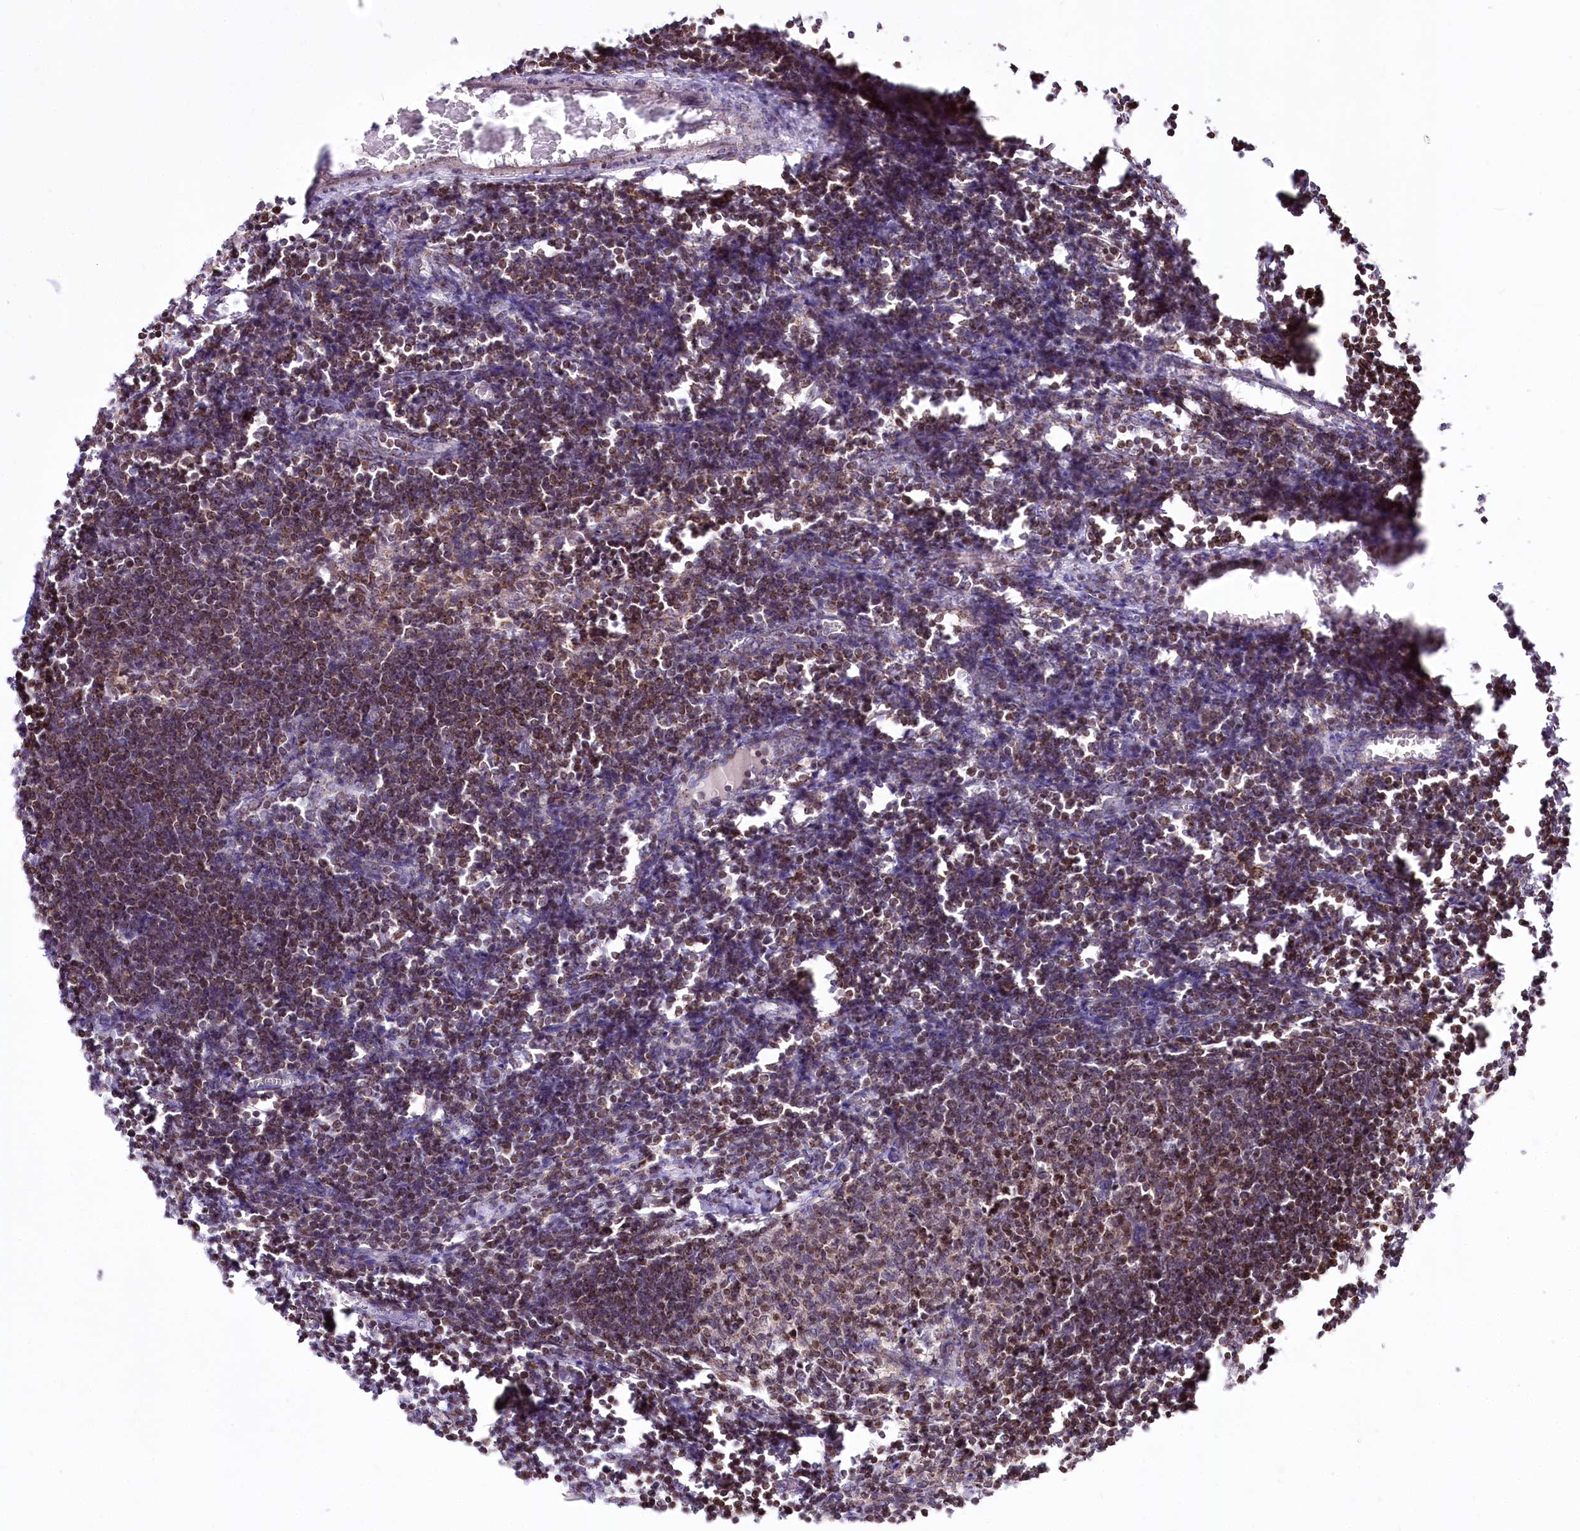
{"staining": {"intensity": "moderate", "quantity": ">75%", "location": "cytoplasmic/membranous"}, "tissue": "lymph node", "cell_type": "Germinal center cells", "image_type": "normal", "snomed": [{"axis": "morphology", "description": "Normal tissue, NOS"}, {"axis": "morphology", "description": "Malignant melanoma, Metastatic site"}, {"axis": "topography", "description": "Lymph node"}], "caption": "Immunohistochemistry (IHC) staining of normal lymph node, which reveals medium levels of moderate cytoplasmic/membranous expression in approximately >75% of germinal center cells indicating moderate cytoplasmic/membranous protein staining. The staining was performed using DAB (3,3'-diaminobenzidine) (brown) for protein detection and nuclei were counterstained in hematoxylin (blue).", "gene": "ZFYVE27", "patient": {"sex": "male", "age": 41}}